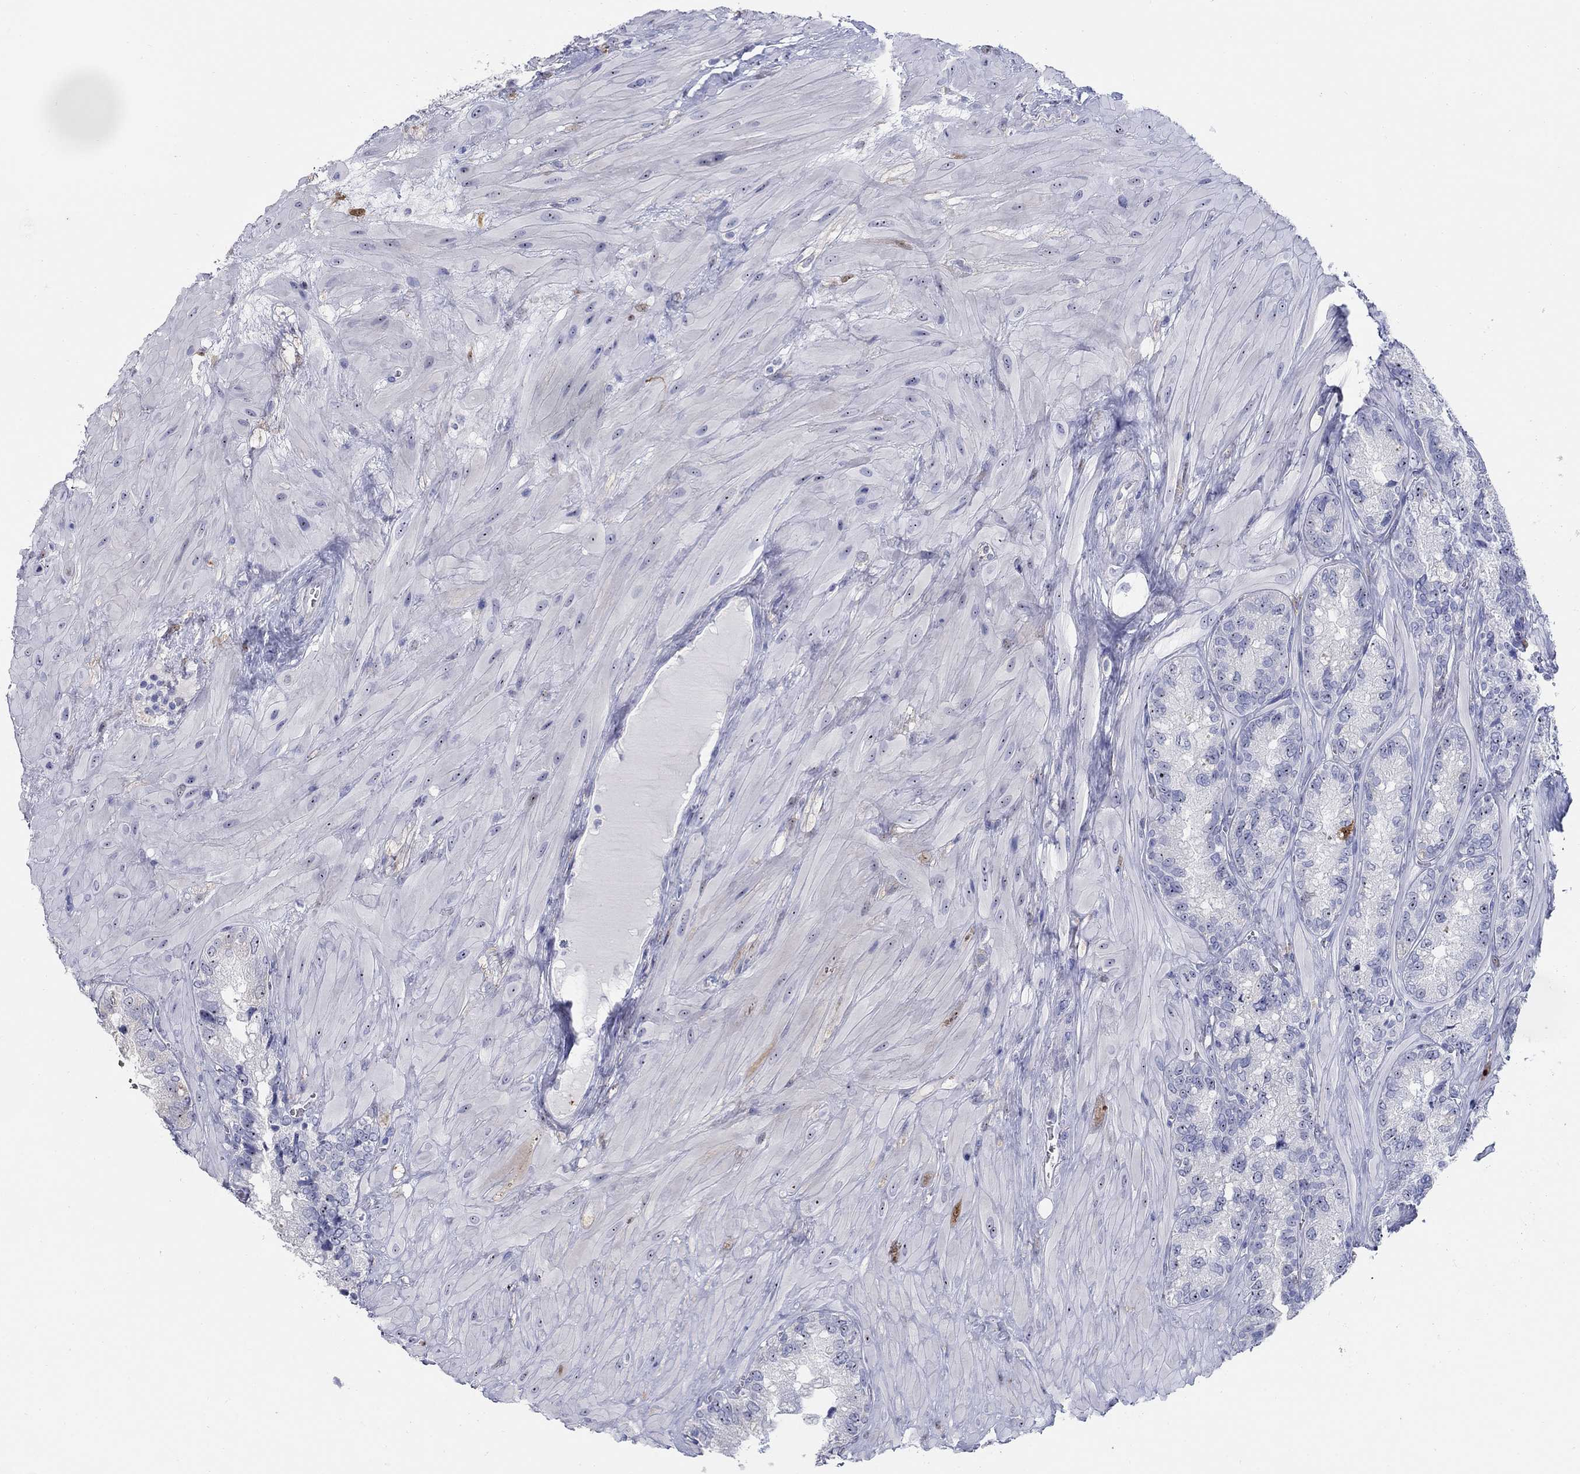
{"staining": {"intensity": "negative", "quantity": "none", "location": "none"}, "tissue": "prostate cancer", "cell_type": "Tumor cells", "image_type": "cancer", "snomed": [{"axis": "morphology", "description": "Adenocarcinoma, NOS"}, {"axis": "topography", "description": "Prostate and seminal vesicle, NOS"}], "caption": "High magnification brightfield microscopy of adenocarcinoma (prostate) stained with DAB (3,3'-diaminobenzidine) (brown) and counterstained with hematoxylin (blue): tumor cells show no significant staining.", "gene": "AKR1C2", "patient": {"sex": "male", "age": 62}}